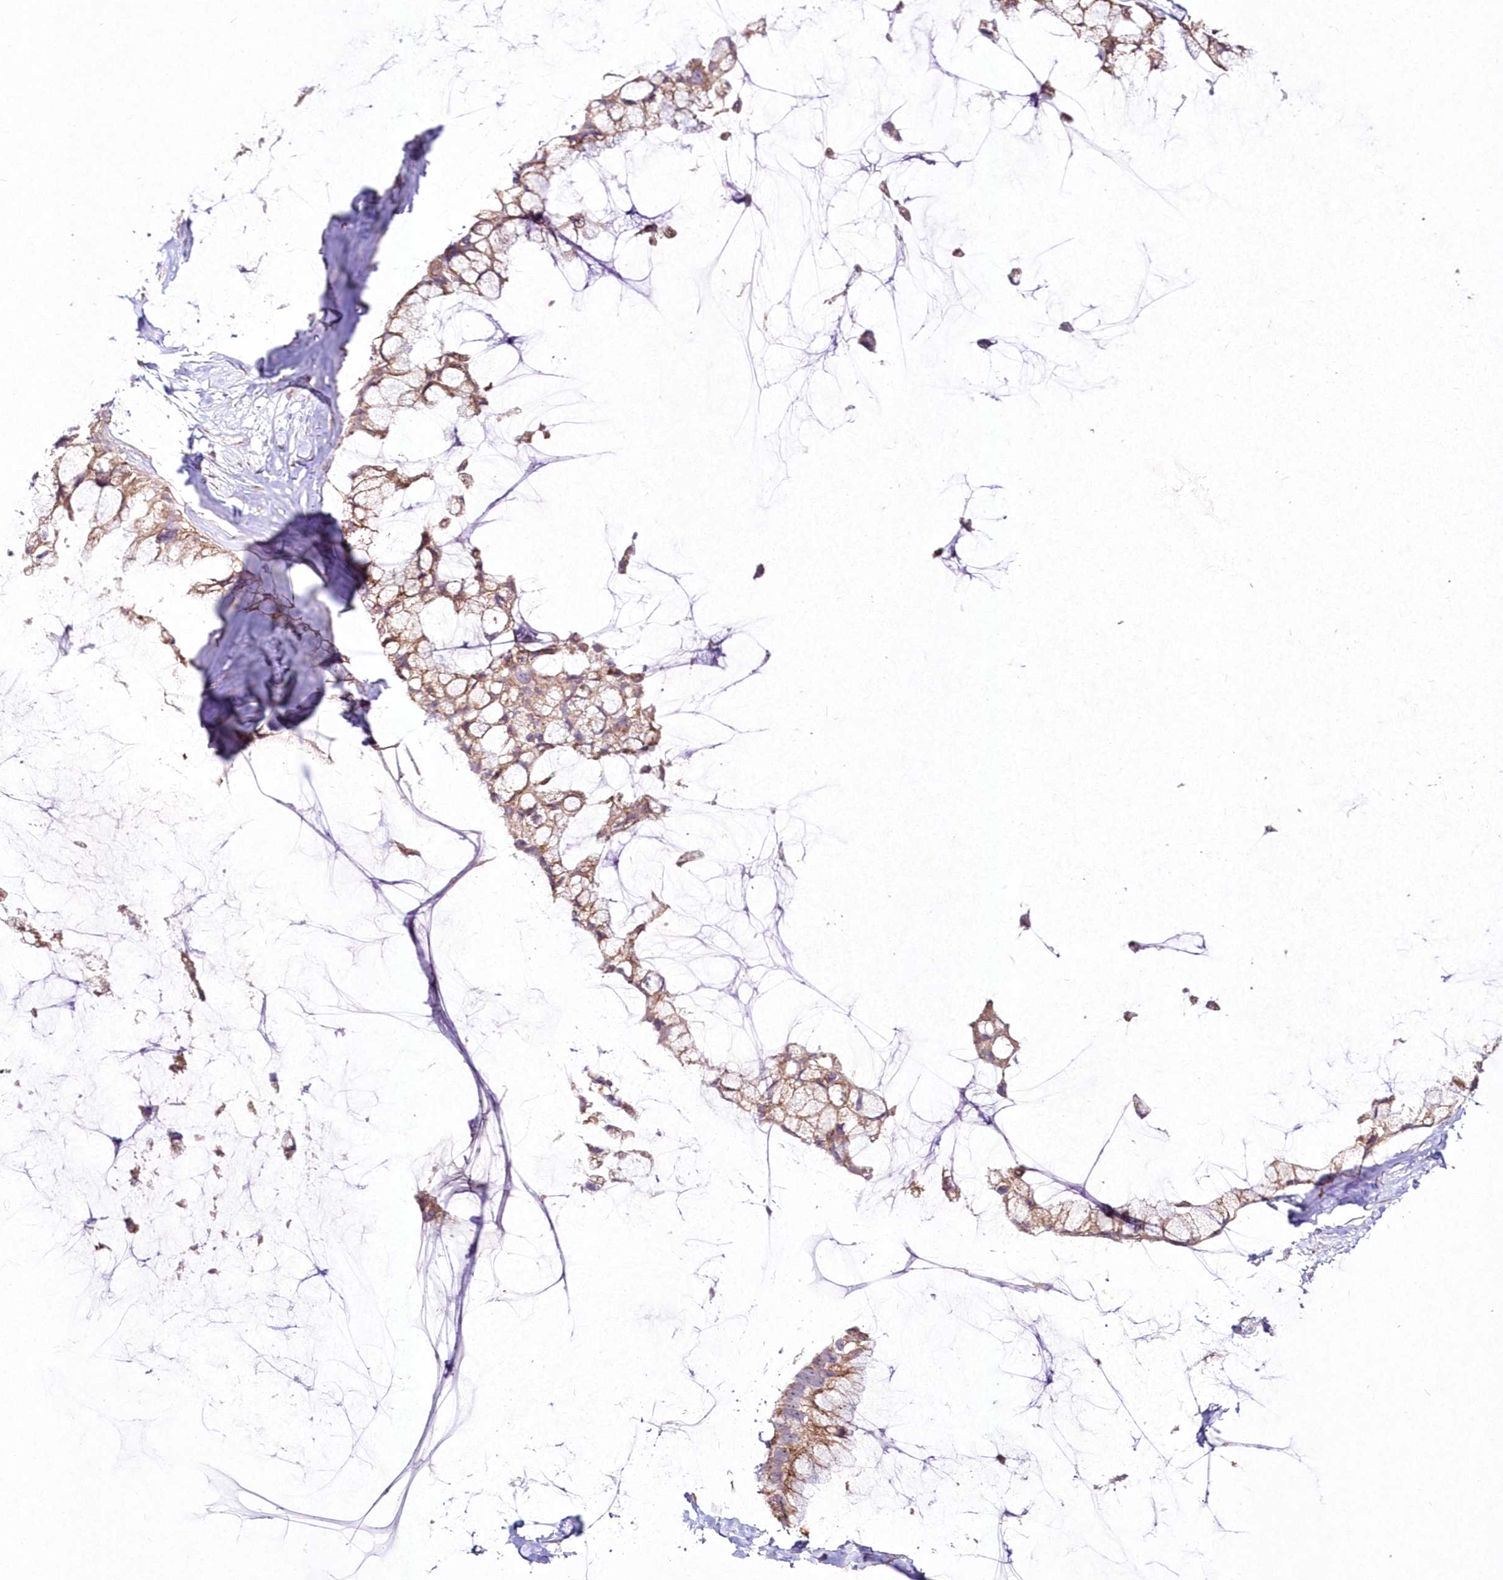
{"staining": {"intensity": "moderate", "quantity": ">75%", "location": "cytoplasmic/membranous"}, "tissue": "ovarian cancer", "cell_type": "Tumor cells", "image_type": "cancer", "snomed": [{"axis": "morphology", "description": "Cystadenocarcinoma, mucinous, NOS"}, {"axis": "topography", "description": "Ovary"}], "caption": "Protein staining demonstrates moderate cytoplasmic/membranous expression in approximately >75% of tumor cells in ovarian mucinous cystadenocarcinoma.", "gene": "DNA2", "patient": {"sex": "female", "age": 39}}